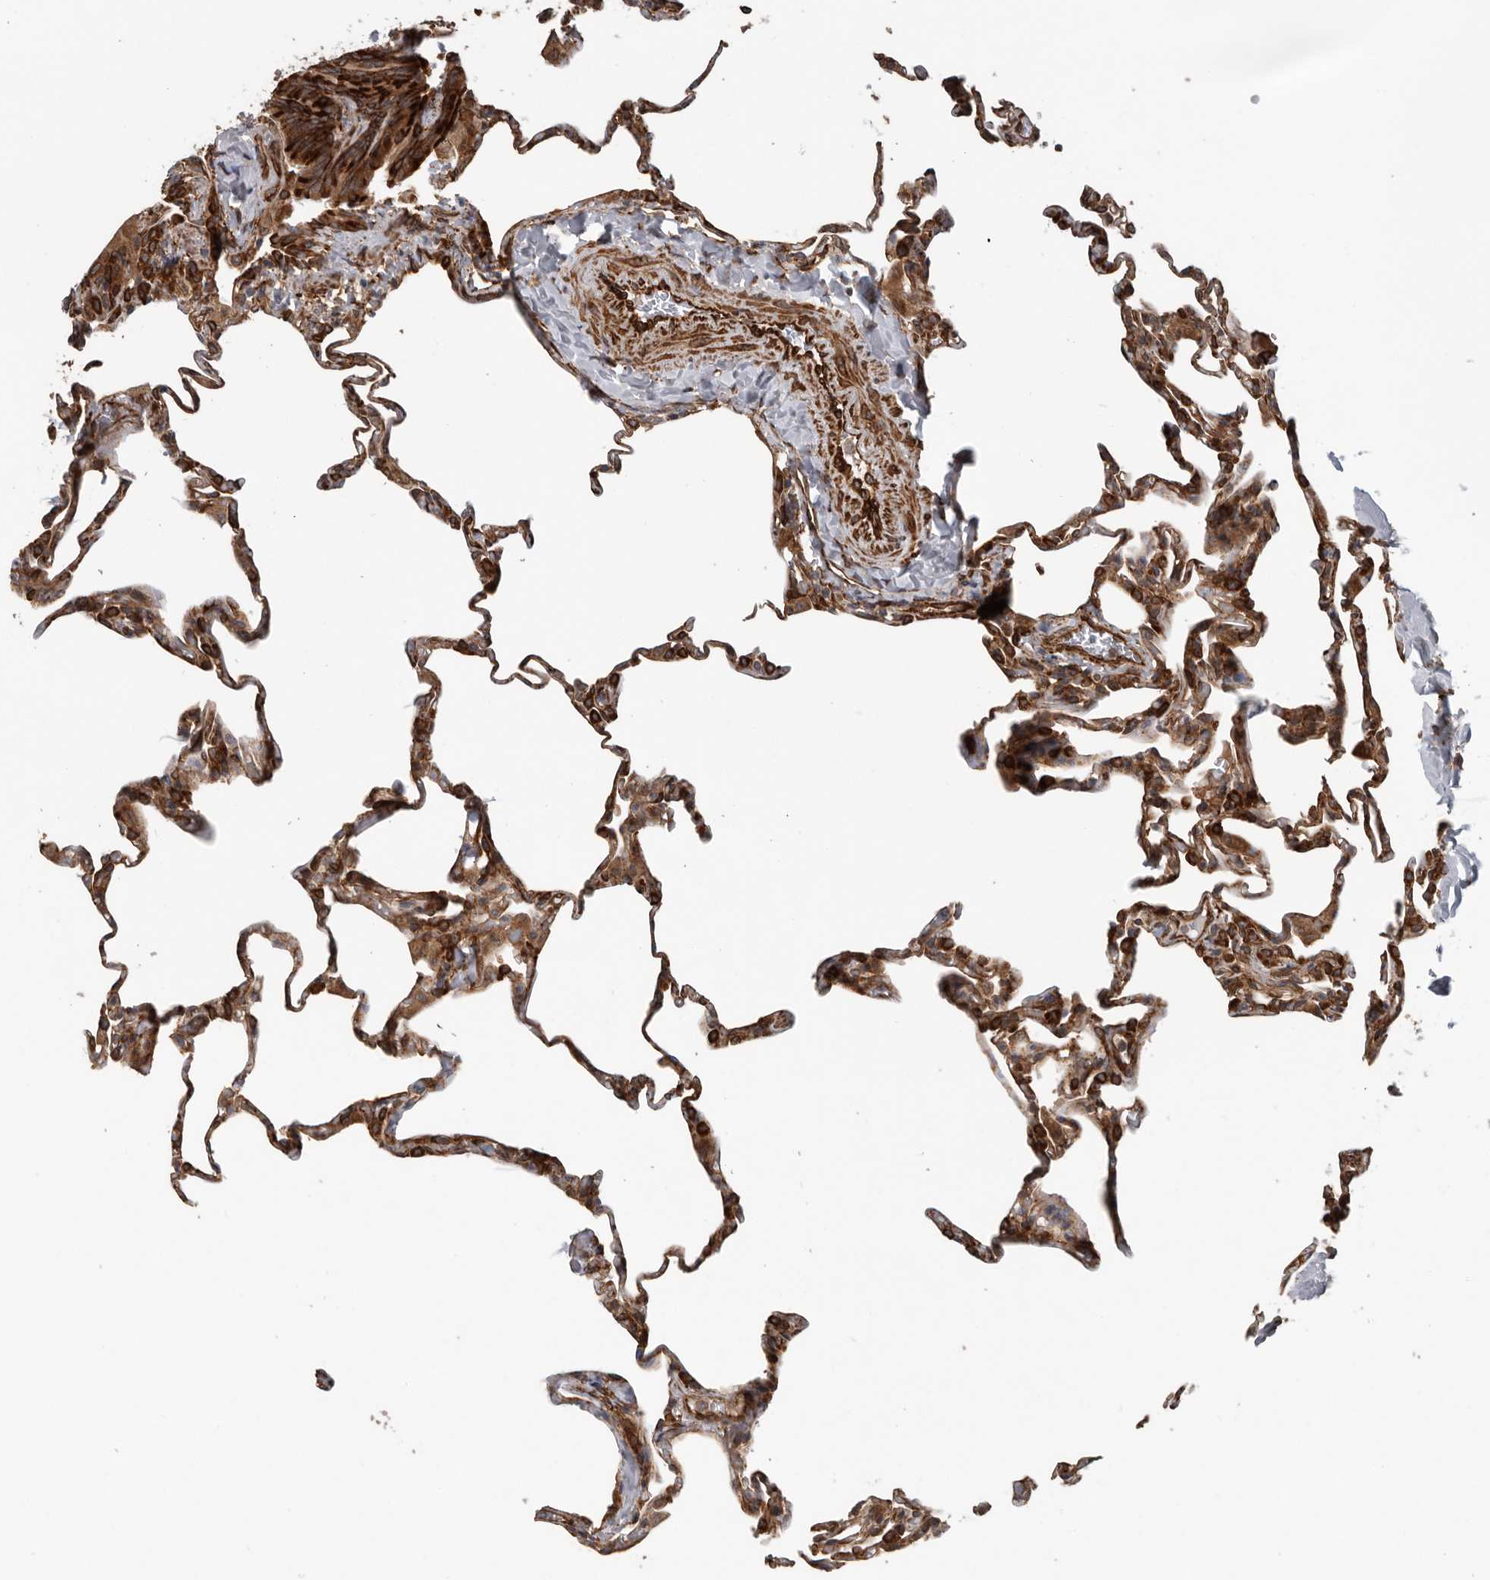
{"staining": {"intensity": "strong", "quantity": ">75%", "location": "cytoplasmic/membranous"}, "tissue": "lung", "cell_type": "Alveolar cells", "image_type": "normal", "snomed": [{"axis": "morphology", "description": "Normal tissue, NOS"}, {"axis": "topography", "description": "Lung"}], "caption": "This micrograph demonstrates immunohistochemistry staining of benign human lung, with high strong cytoplasmic/membranous positivity in approximately >75% of alveolar cells.", "gene": "CEP350", "patient": {"sex": "male", "age": 20}}